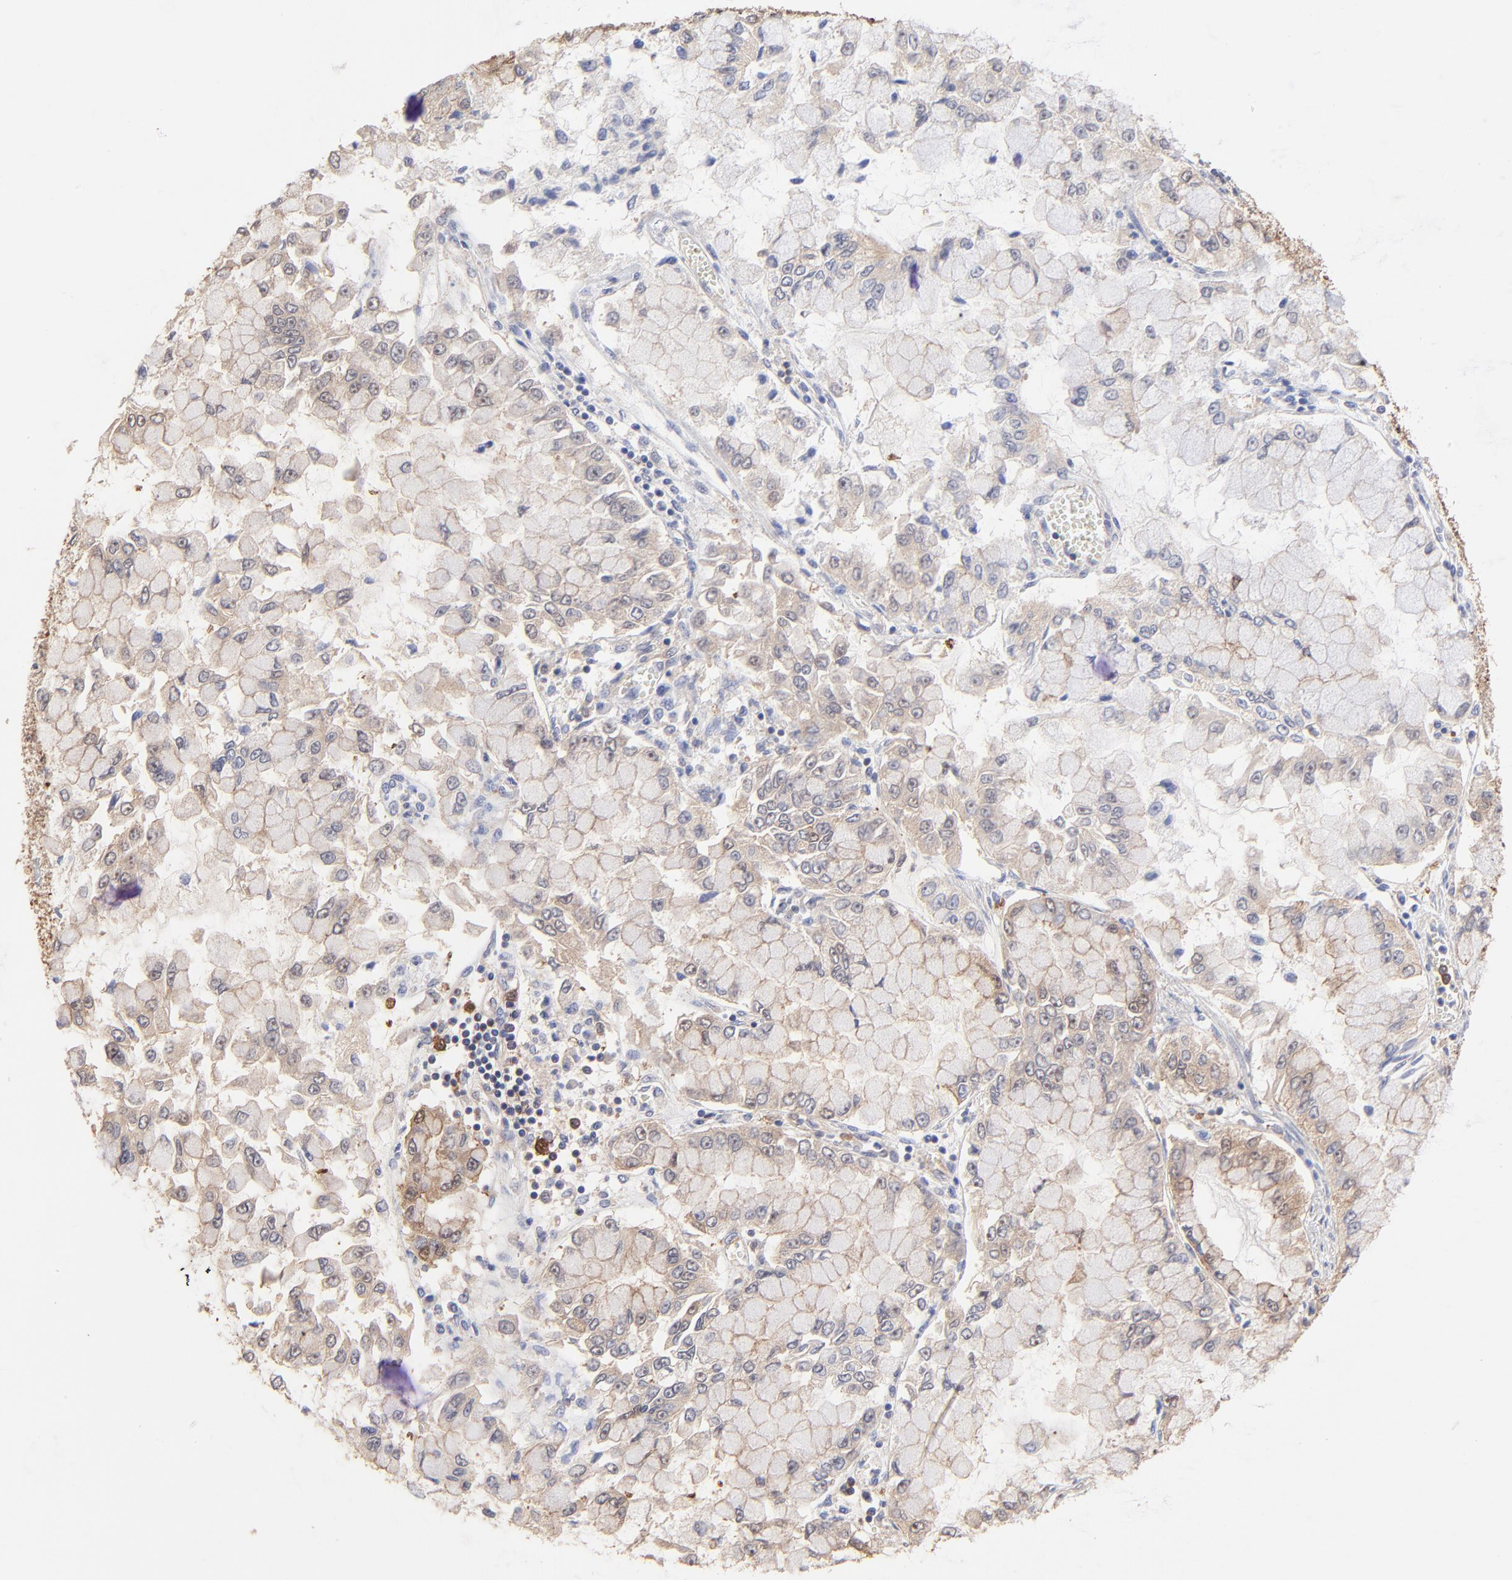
{"staining": {"intensity": "moderate", "quantity": "<25%", "location": "cytoplasmic/membranous,nuclear"}, "tissue": "liver cancer", "cell_type": "Tumor cells", "image_type": "cancer", "snomed": [{"axis": "morphology", "description": "Cholangiocarcinoma"}, {"axis": "topography", "description": "Liver"}], "caption": "Immunohistochemistry (IHC) (DAB) staining of liver cancer reveals moderate cytoplasmic/membranous and nuclear protein expression in approximately <25% of tumor cells. The staining was performed using DAB (3,3'-diaminobenzidine) to visualize the protein expression in brown, while the nuclei were stained in blue with hematoxylin (Magnification: 20x).", "gene": "DCTPP1", "patient": {"sex": "female", "age": 79}}